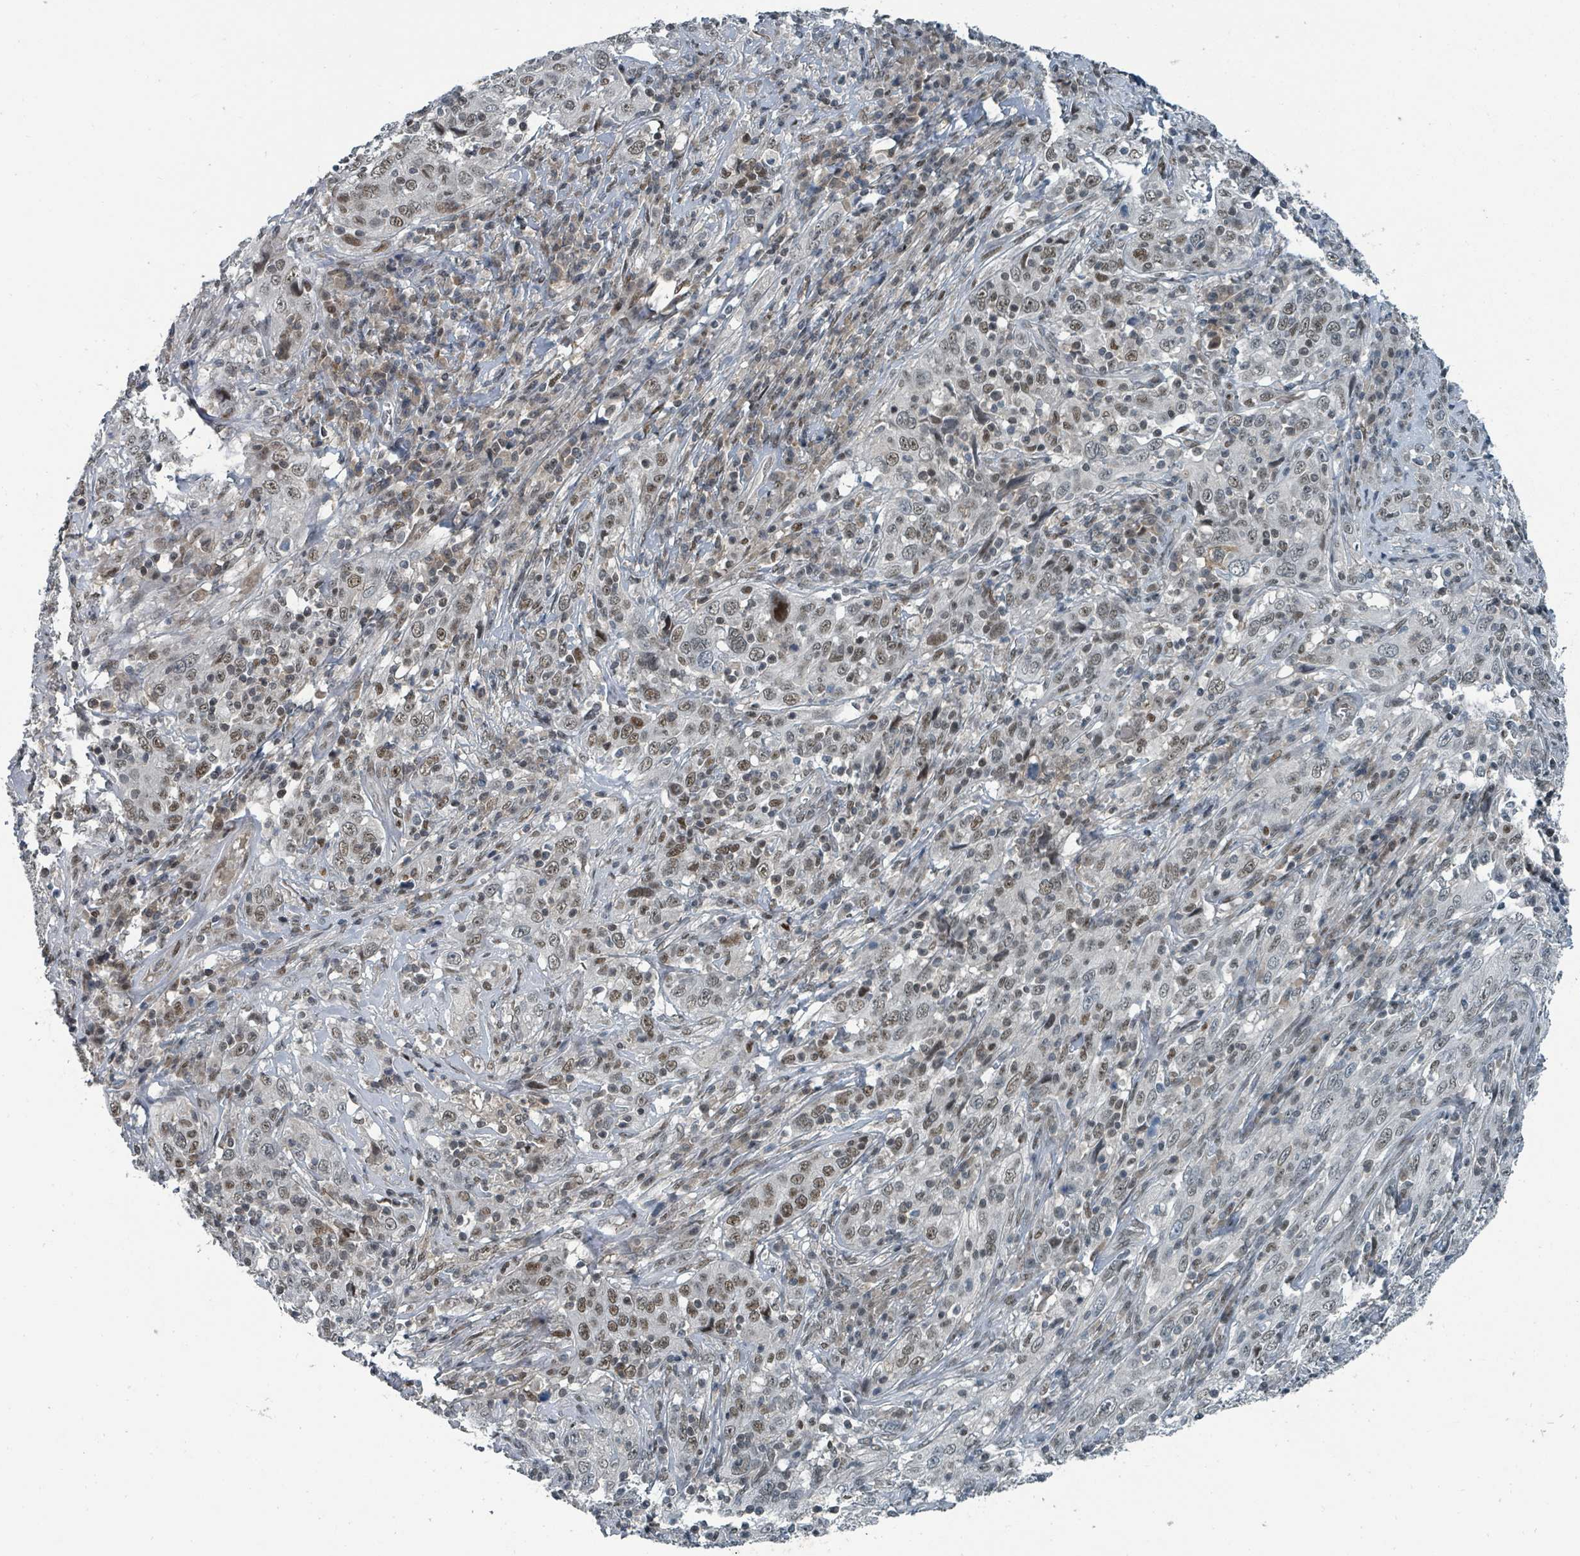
{"staining": {"intensity": "moderate", "quantity": ">75%", "location": "nuclear"}, "tissue": "cervical cancer", "cell_type": "Tumor cells", "image_type": "cancer", "snomed": [{"axis": "morphology", "description": "Squamous cell carcinoma, NOS"}, {"axis": "topography", "description": "Cervix"}], "caption": "Protein expression analysis of cervical squamous cell carcinoma reveals moderate nuclear expression in approximately >75% of tumor cells.", "gene": "UCK1", "patient": {"sex": "female", "age": 46}}